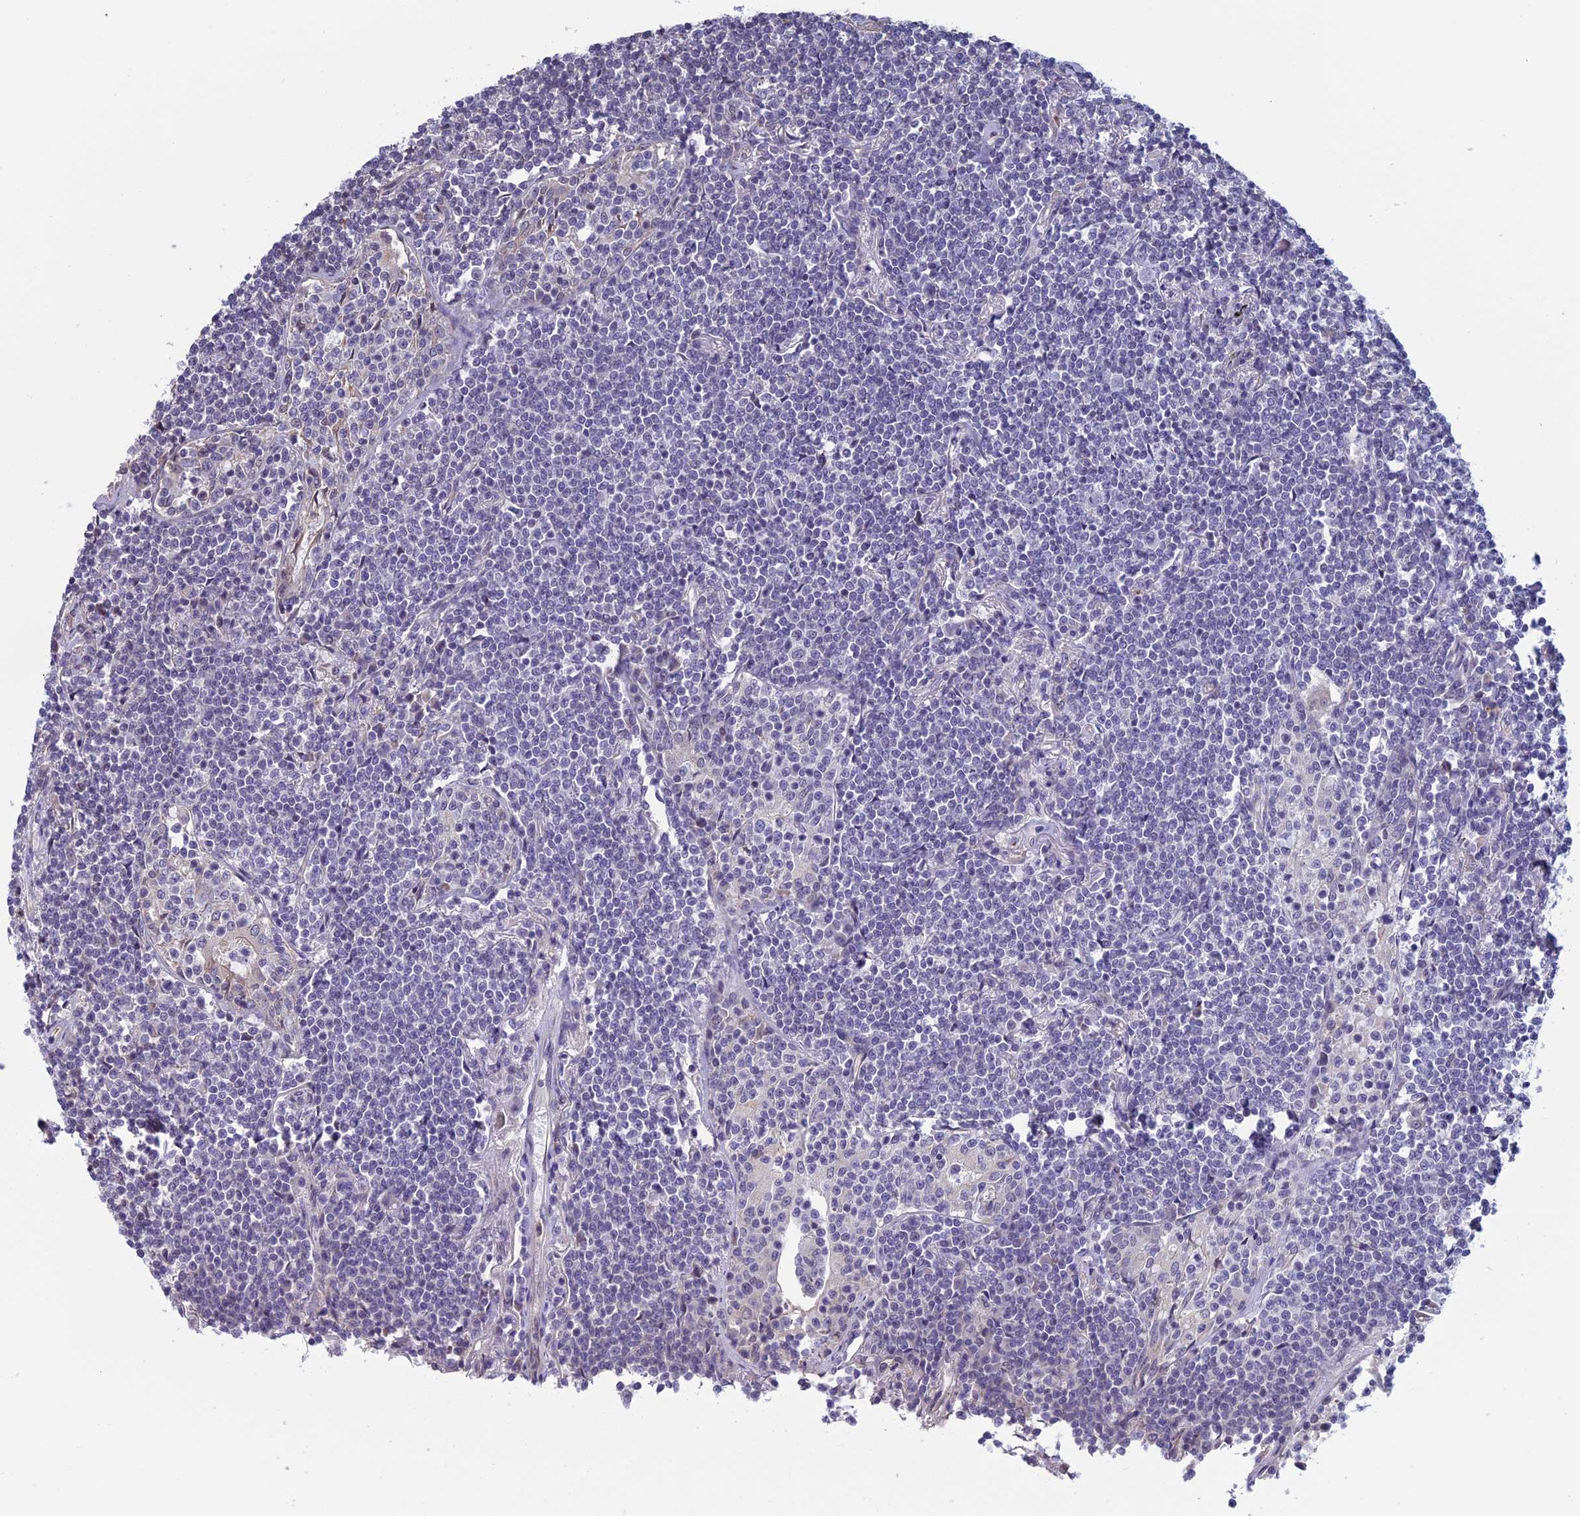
{"staining": {"intensity": "negative", "quantity": "none", "location": "none"}, "tissue": "lymphoma", "cell_type": "Tumor cells", "image_type": "cancer", "snomed": [{"axis": "morphology", "description": "Malignant lymphoma, non-Hodgkin's type, Low grade"}, {"axis": "topography", "description": "Lung"}], "caption": "Immunohistochemistry (IHC) image of neoplastic tissue: lymphoma stained with DAB displays no significant protein expression in tumor cells.", "gene": "SLC1A6", "patient": {"sex": "female", "age": 71}}